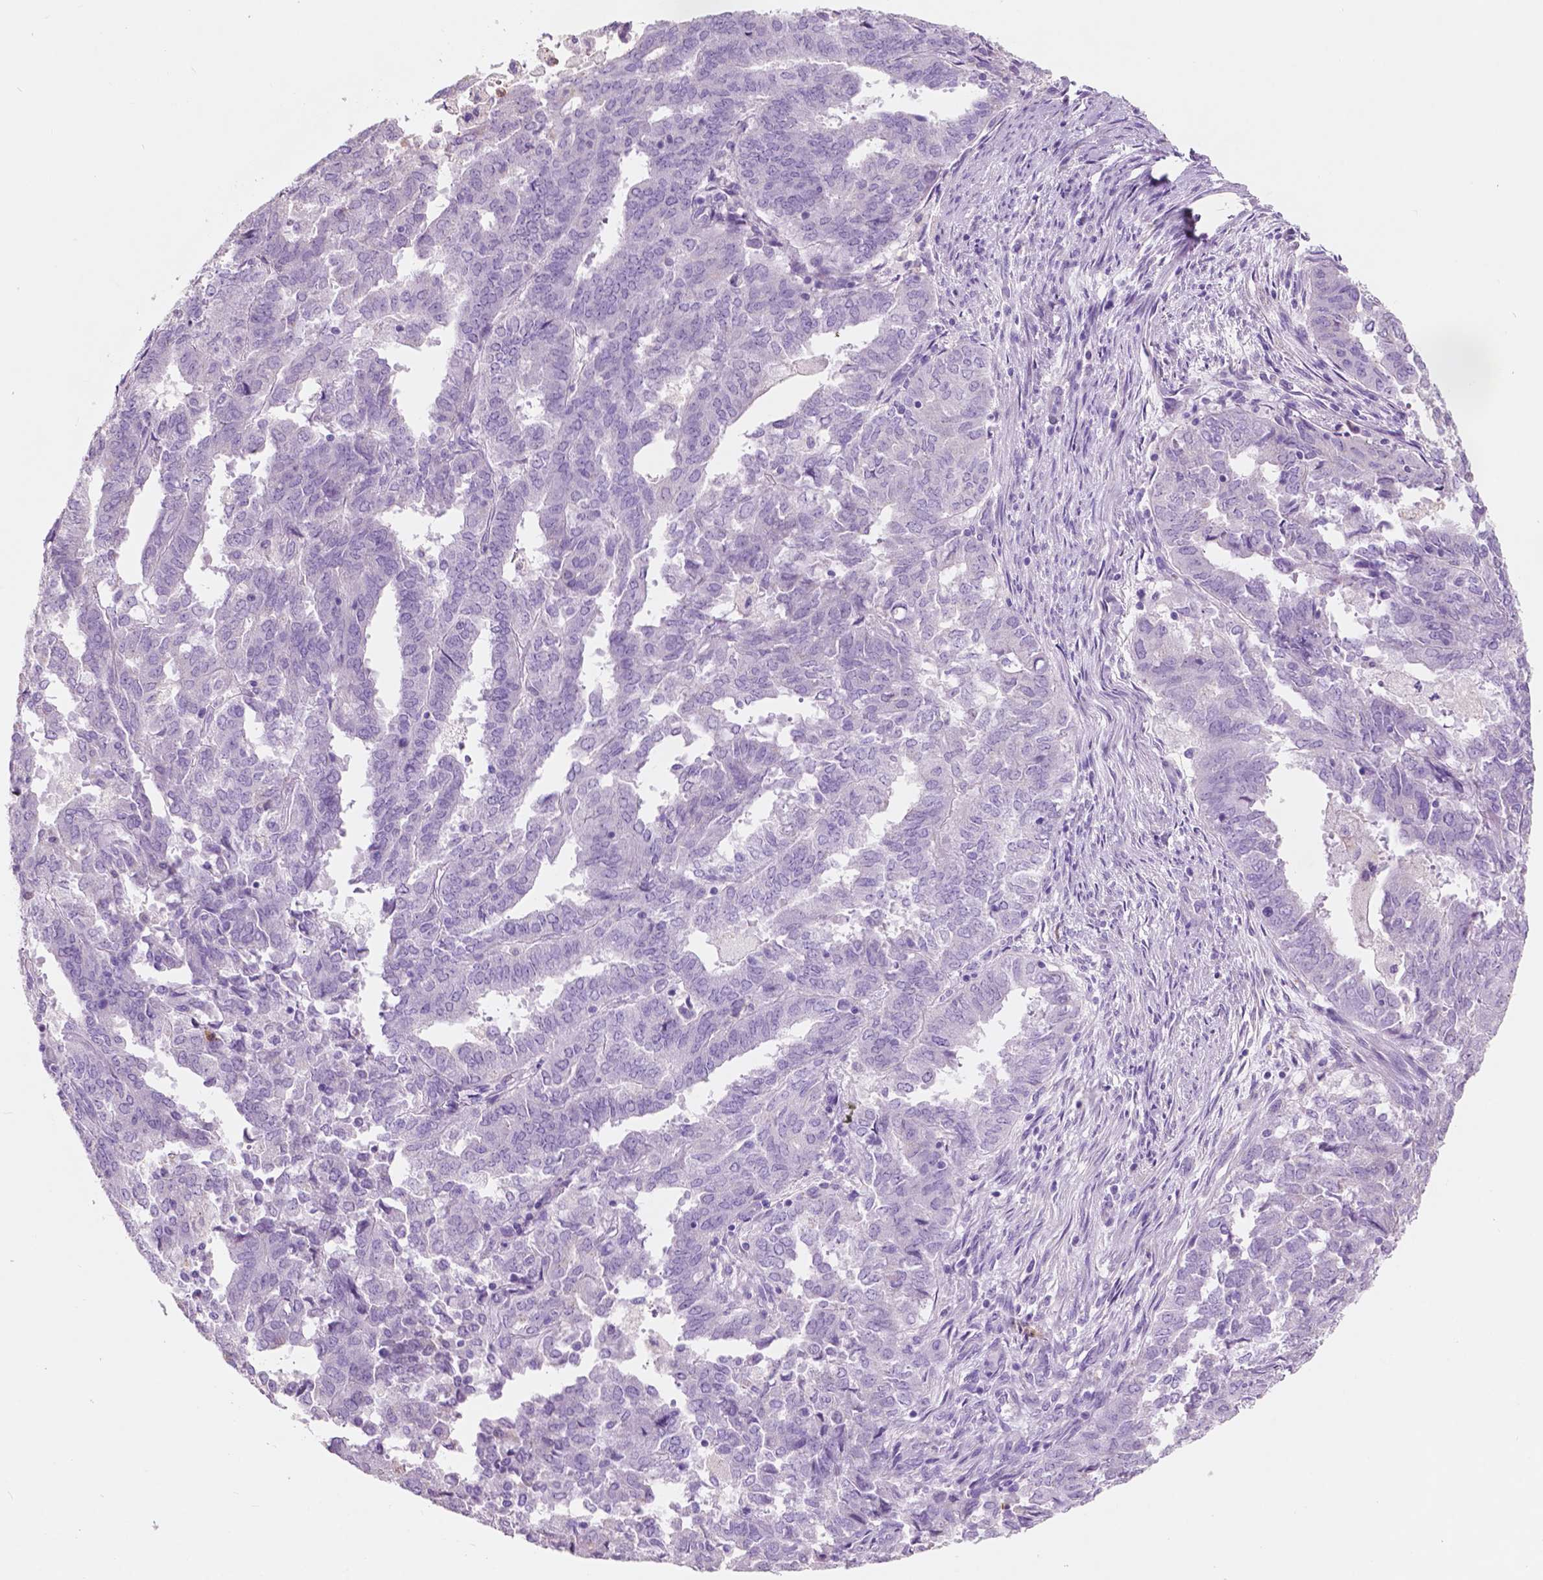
{"staining": {"intensity": "negative", "quantity": "none", "location": "none"}, "tissue": "endometrial cancer", "cell_type": "Tumor cells", "image_type": "cancer", "snomed": [{"axis": "morphology", "description": "Adenocarcinoma, NOS"}, {"axis": "topography", "description": "Endometrium"}], "caption": "This is an IHC photomicrograph of endometrial adenocarcinoma. There is no expression in tumor cells.", "gene": "CUZD1", "patient": {"sex": "female", "age": 72}}